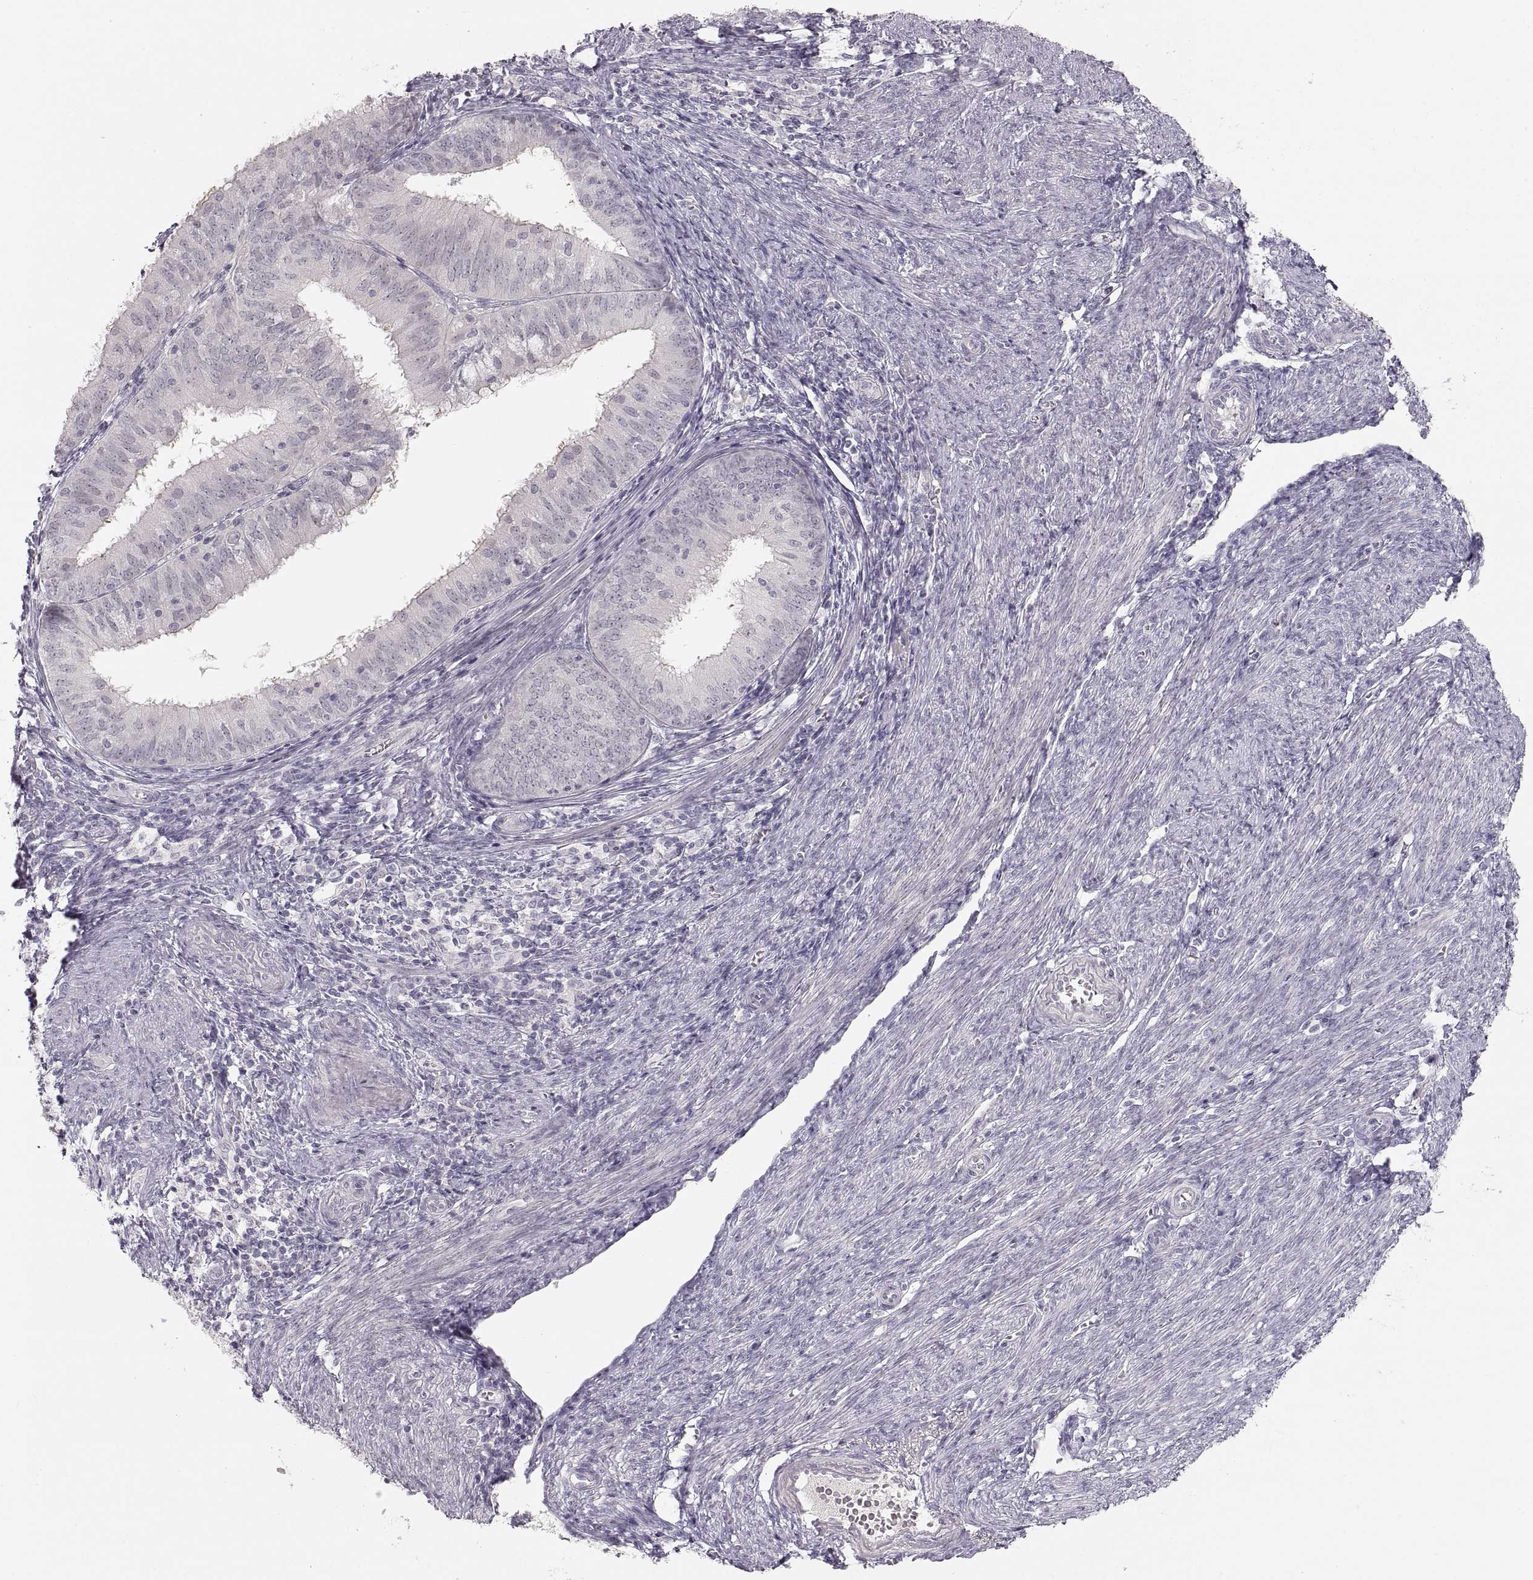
{"staining": {"intensity": "negative", "quantity": "none", "location": "none"}, "tissue": "endometrial cancer", "cell_type": "Tumor cells", "image_type": "cancer", "snomed": [{"axis": "morphology", "description": "Adenocarcinoma, NOS"}, {"axis": "topography", "description": "Endometrium"}], "caption": "Tumor cells show no significant protein positivity in endometrial cancer (adenocarcinoma).", "gene": "PCSK2", "patient": {"sex": "female", "age": 57}}